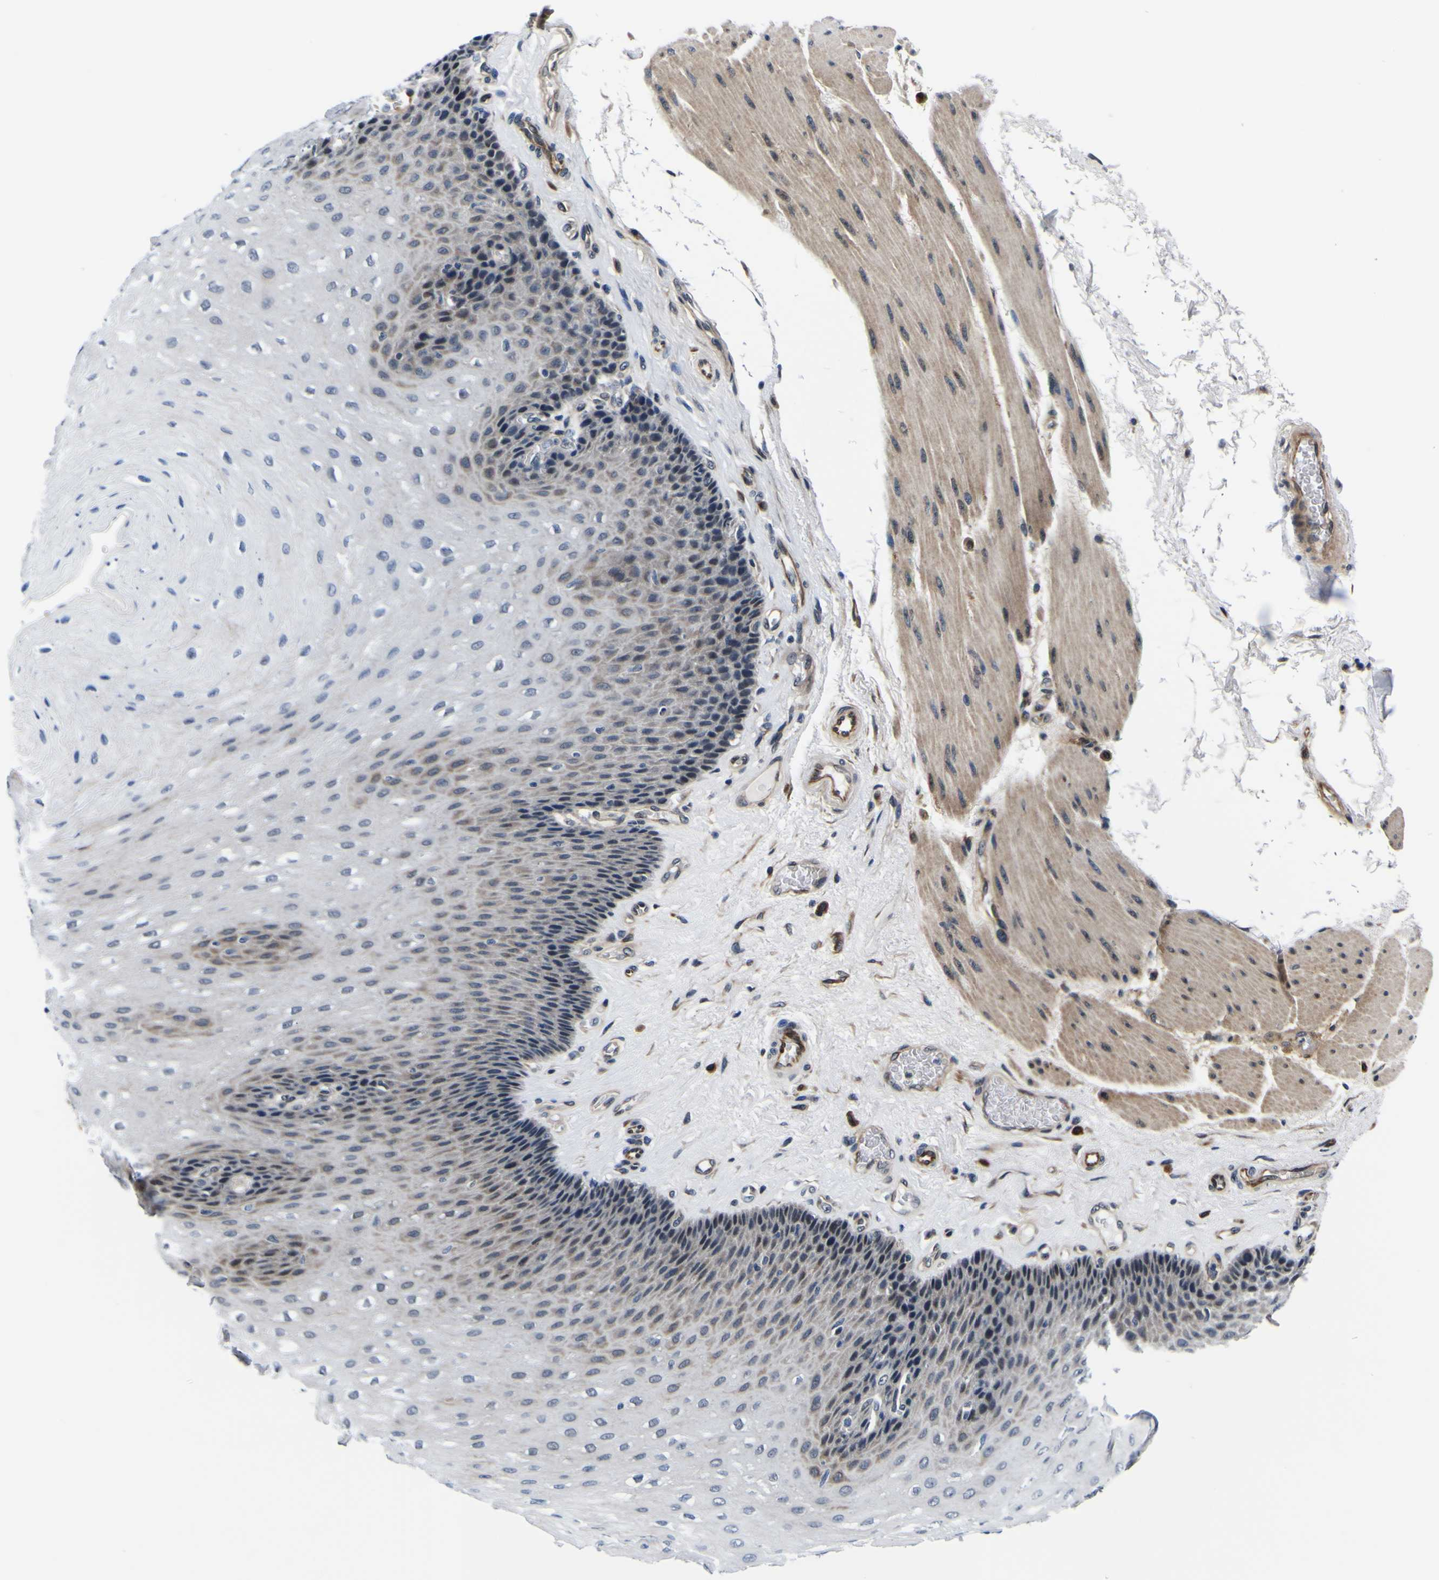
{"staining": {"intensity": "weak", "quantity": "25%-75%", "location": "cytoplasmic/membranous"}, "tissue": "esophagus", "cell_type": "Squamous epithelial cells", "image_type": "normal", "snomed": [{"axis": "morphology", "description": "Normal tissue, NOS"}, {"axis": "topography", "description": "Esophagus"}], "caption": "DAB (3,3'-diaminobenzidine) immunohistochemical staining of benign esophagus reveals weak cytoplasmic/membranous protein expression in approximately 25%-75% of squamous epithelial cells.", "gene": "POSTN", "patient": {"sex": "female", "age": 72}}